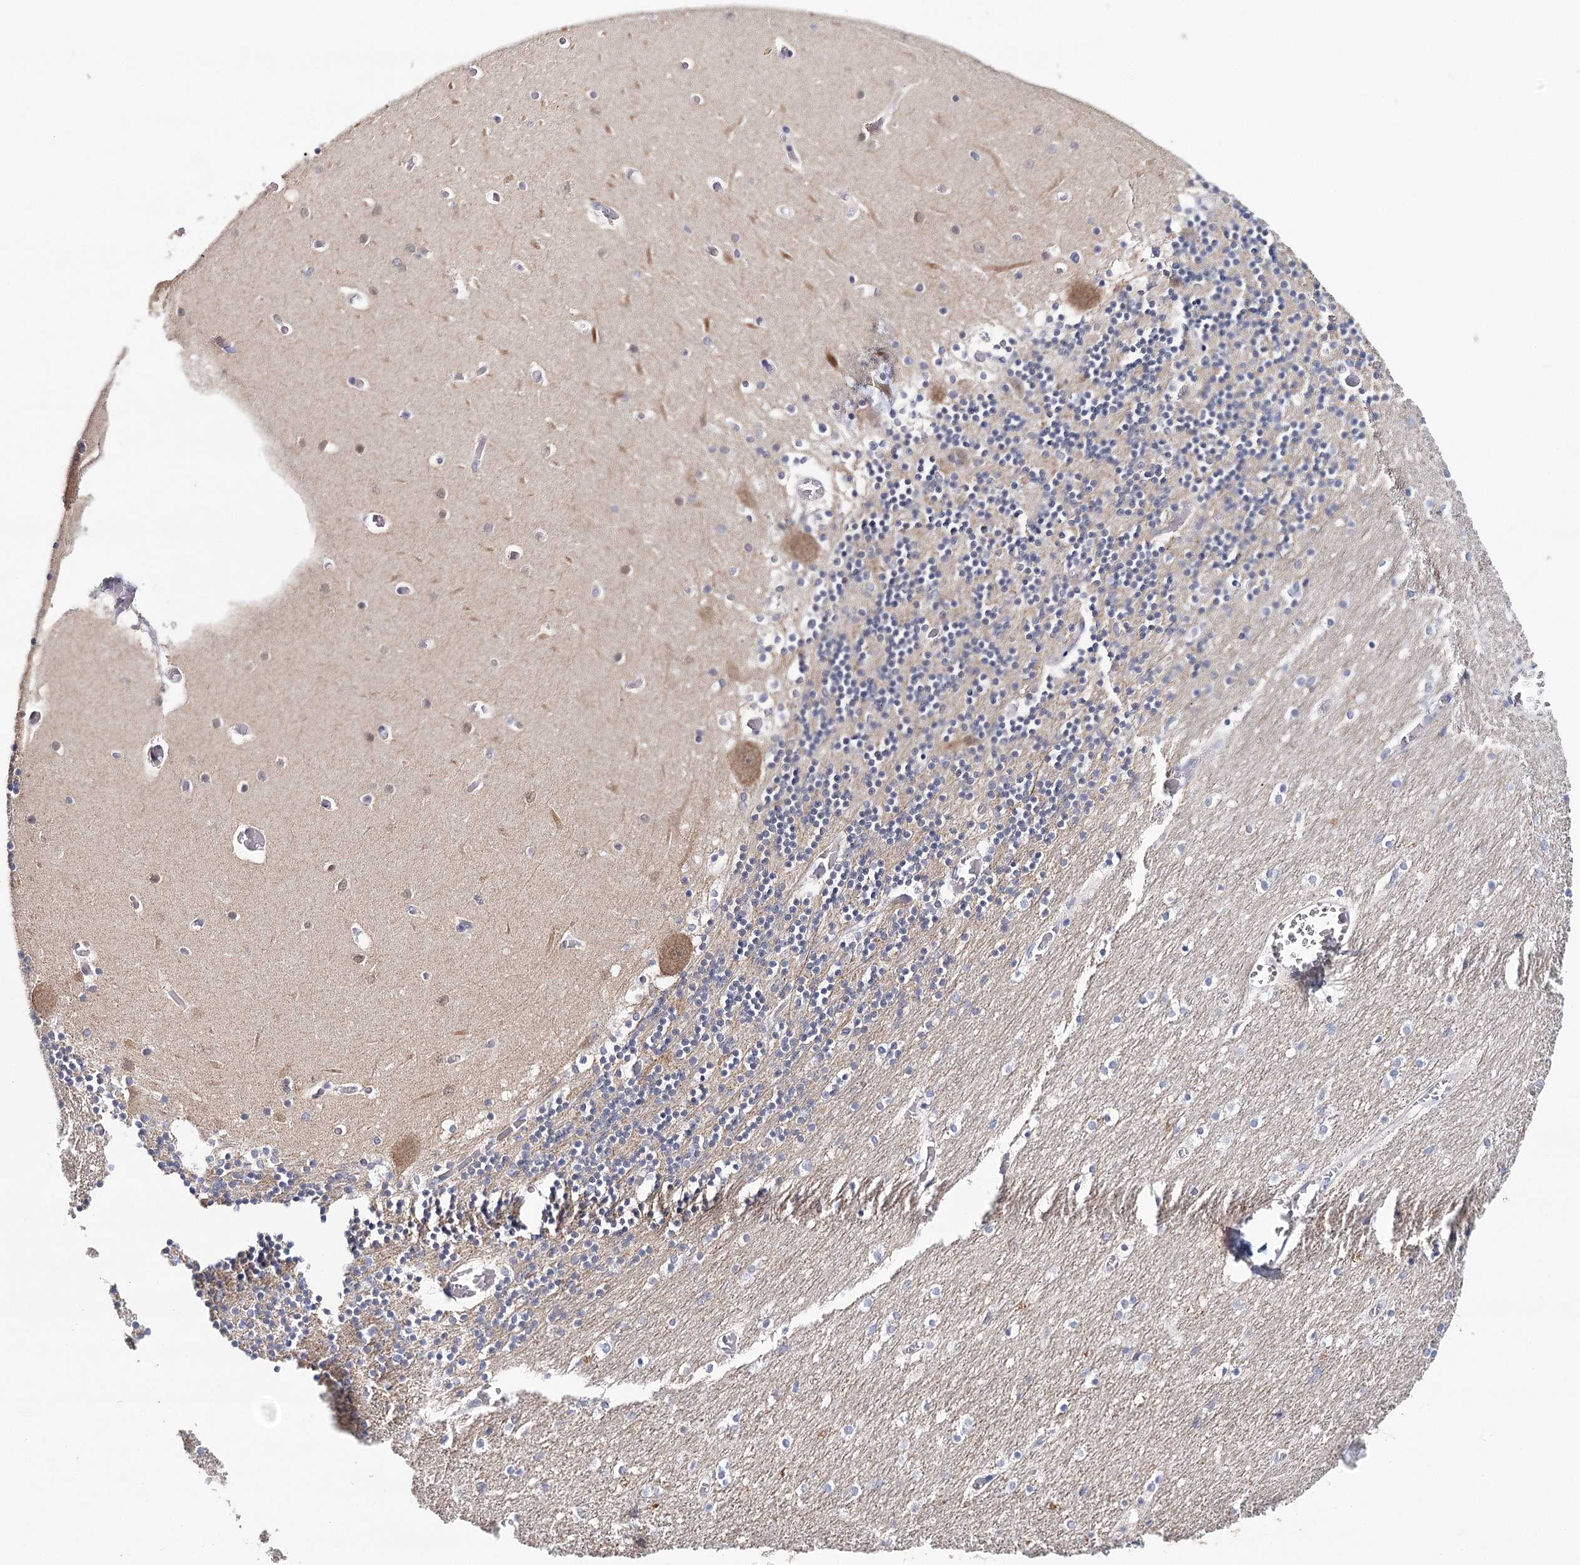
{"staining": {"intensity": "weak", "quantity": "<25%", "location": "cytoplasmic/membranous"}, "tissue": "cerebellum", "cell_type": "Cells in granular layer", "image_type": "normal", "snomed": [{"axis": "morphology", "description": "Normal tissue, NOS"}, {"axis": "topography", "description": "Cerebellum"}], "caption": "Immunohistochemistry (IHC) histopathology image of normal cerebellum stained for a protein (brown), which demonstrates no positivity in cells in granular layer. (DAB immunohistochemistry (IHC) visualized using brightfield microscopy, high magnification).", "gene": "HSPA4L", "patient": {"sex": "female", "age": 28}}